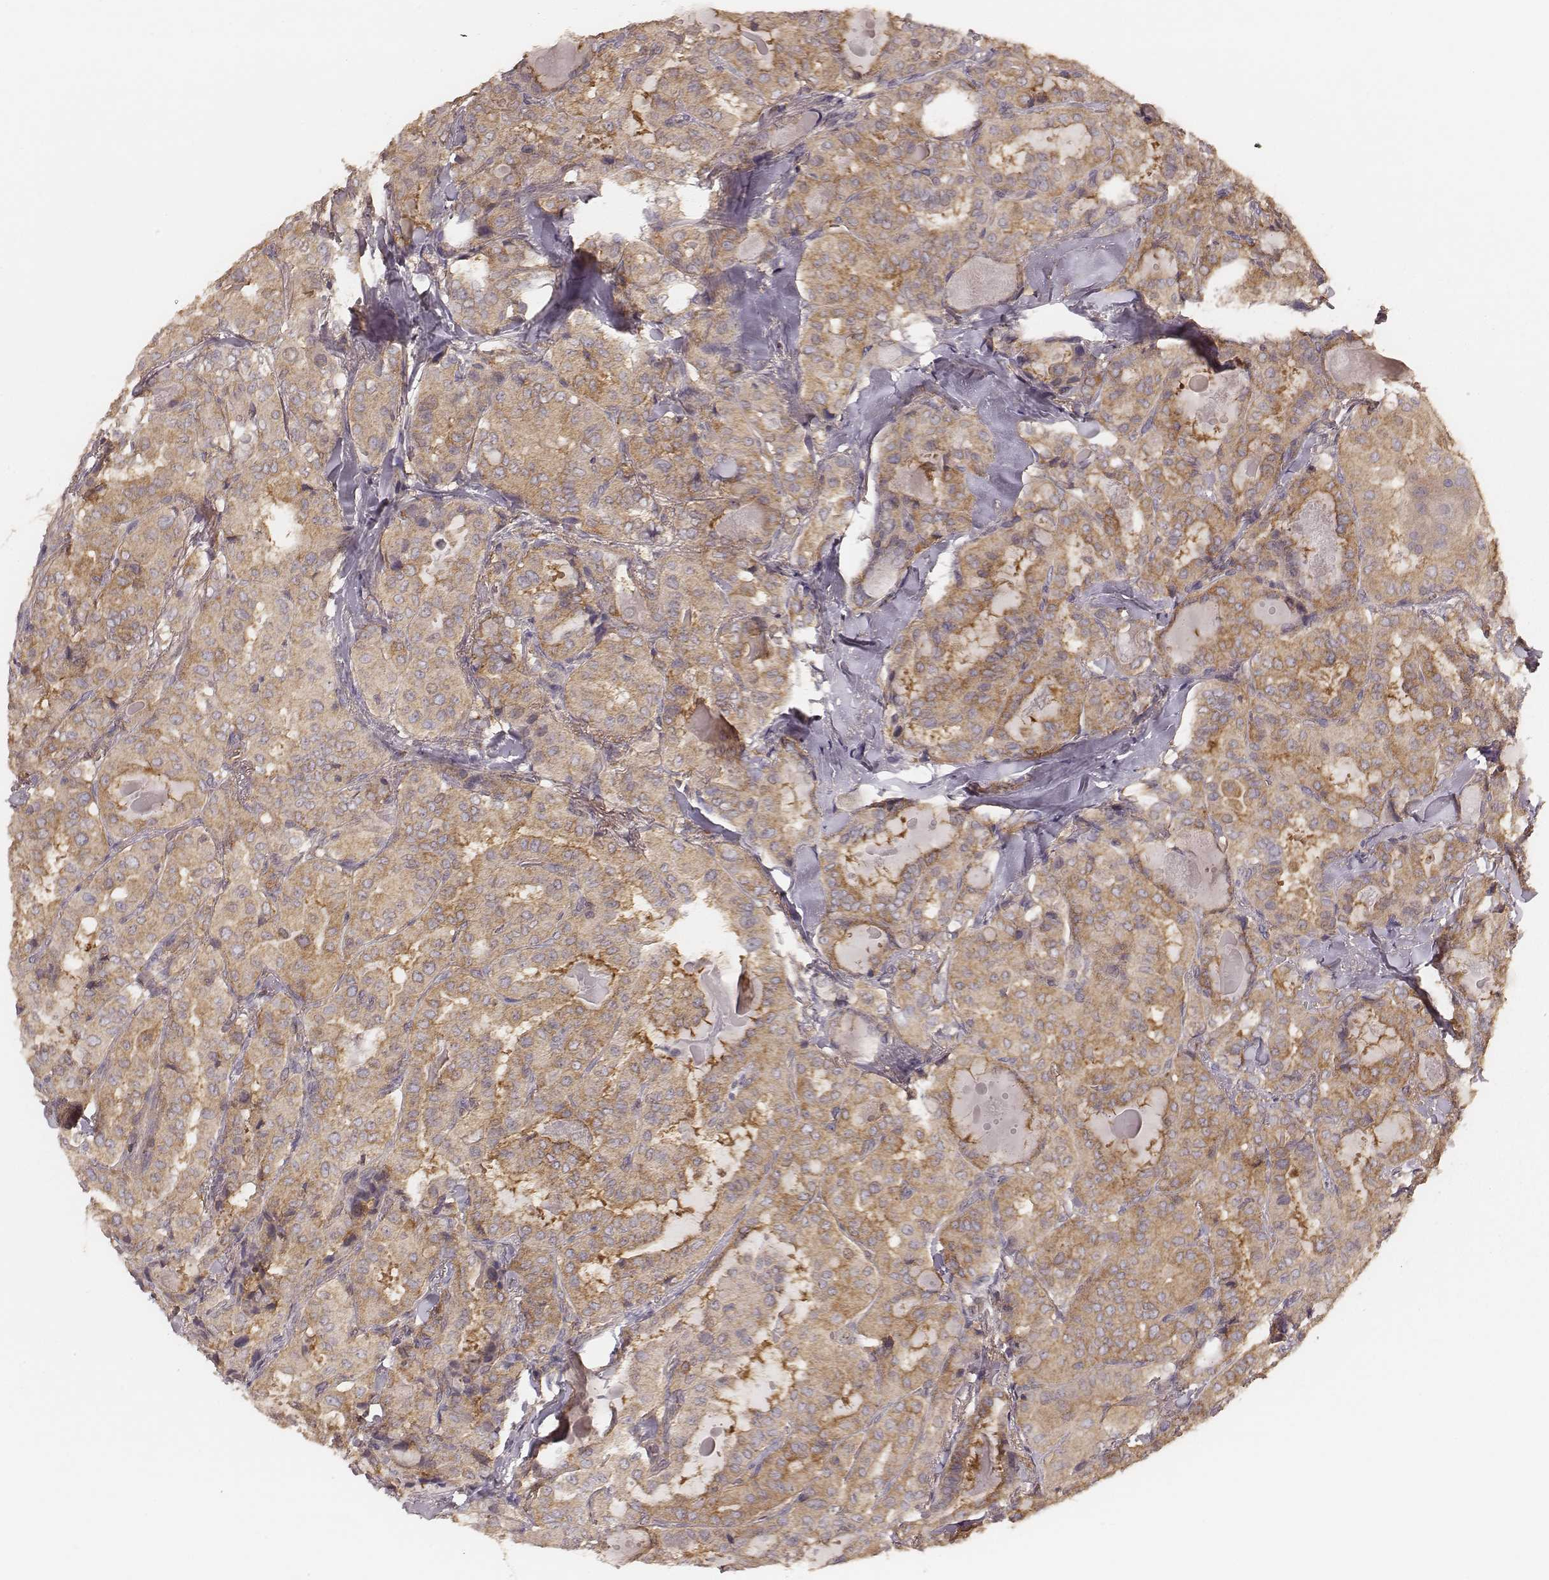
{"staining": {"intensity": "moderate", "quantity": ">75%", "location": "cytoplasmic/membranous"}, "tissue": "thyroid cancer", "cell_type": "Tumor cells", "image_type": "cancer", "snomed": [{"axis": "morphology", "description": "Papillary adenocarcinoma, NOS"}, {"axis": "topography", "description": "Thyroid gland"}], "caption": "Protein staining by immunohistochemistry demonstrates moderate cytoplasmic/membranous positivity in about >75% of tumor cells in thyroid papillary adenocarcinoma.", "gene": "CARS1", "patient": {"sex": "female", "age": 41}}